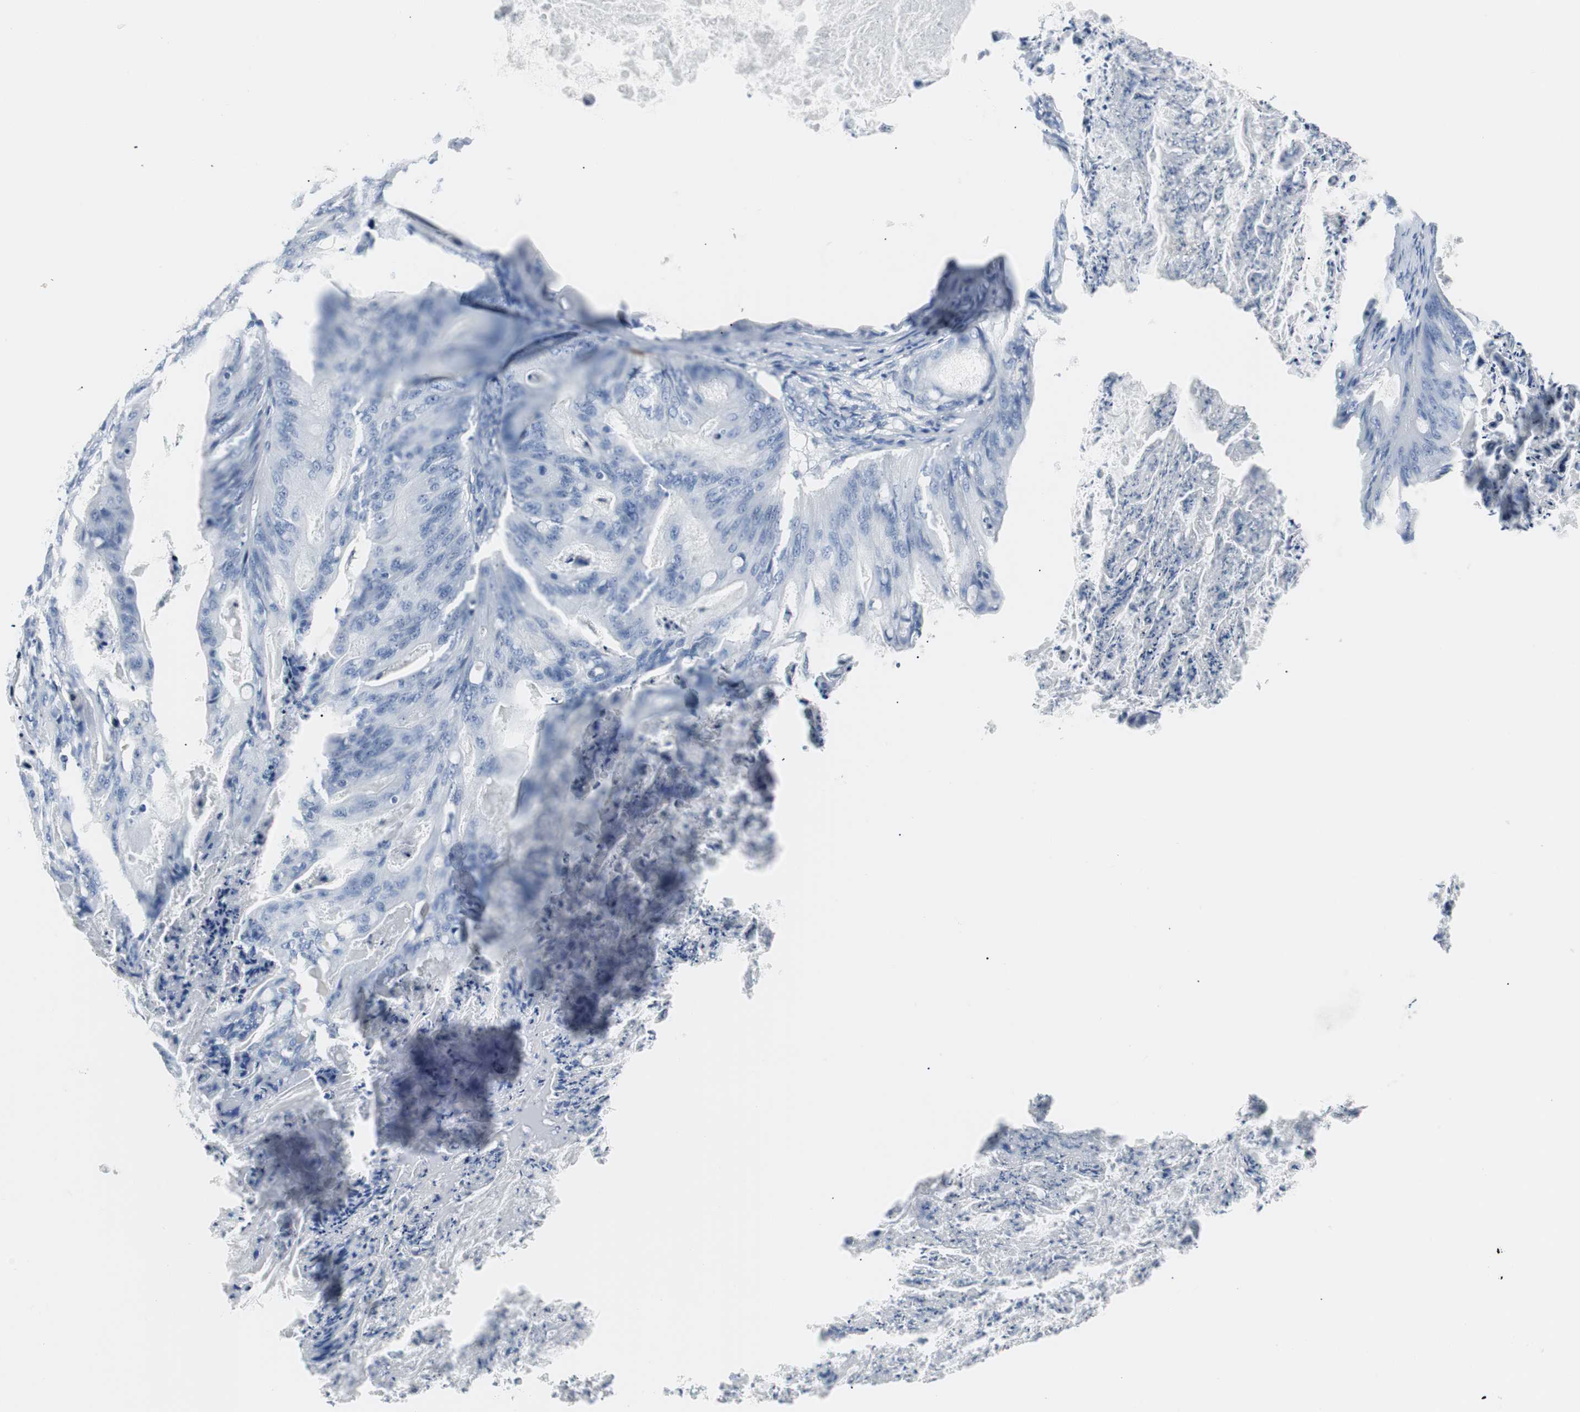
{"staining": {"intensity": "negative", "quantity": "none", "location": "none"}, "tissue": "ovarian cancer", "cell_type": "Tumor cells", "image_type": "cancer", "snomed": [{"axis": "morphology", "description": "Cystadenocarcinoma, mucinous, NOS"}, {"axis": "topography", "description": "Ovary"}], "caption": "The IHC image has no significant positivity in tumor cells of ovarian mucinous cystadenocarcinoma tissue.", "gene": "GAP43", "patient": {"sex": "female", "age": 36}}